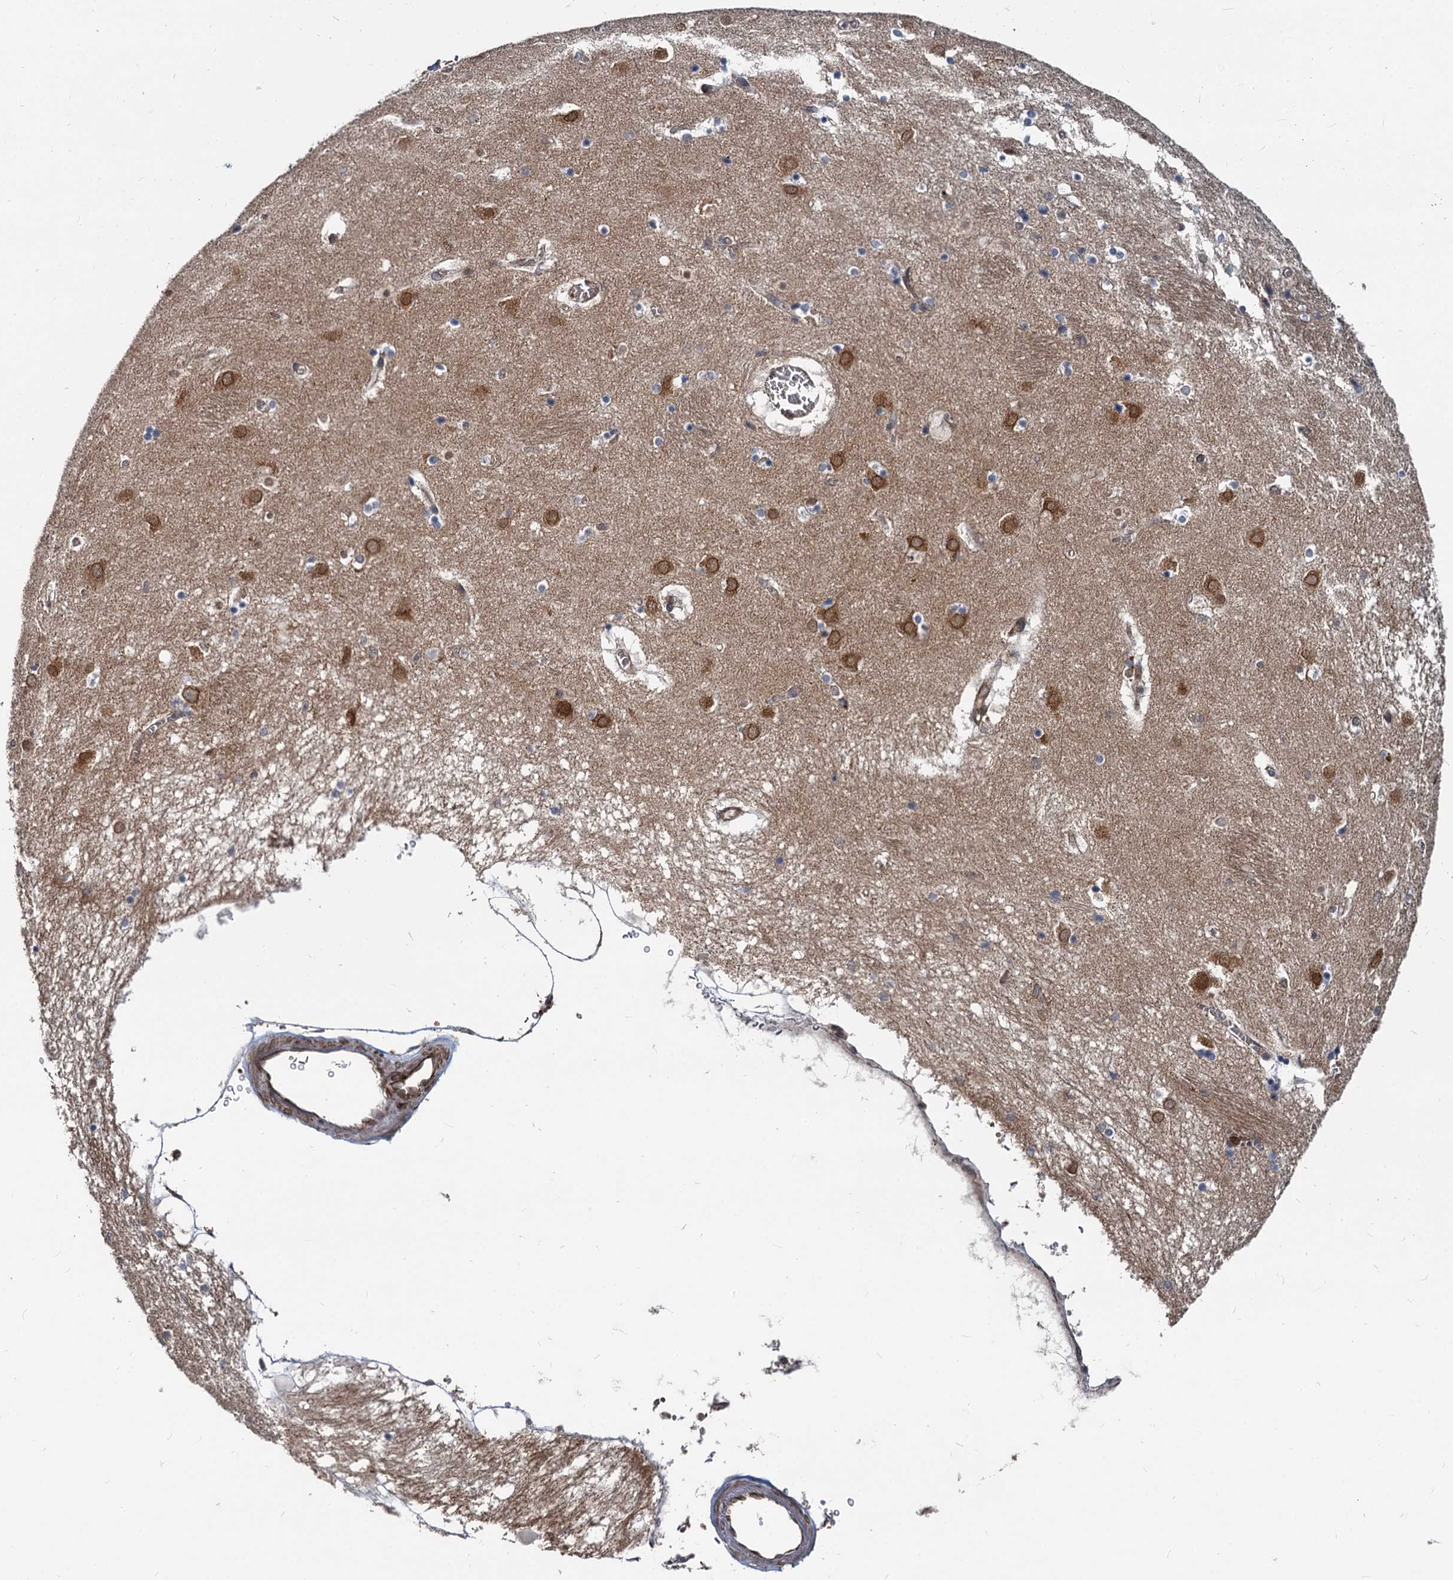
{"staining": {"intensity": "negative", "quantity": "none", "location": "none"}, "tissue": "caudate", "cell_type": "Glial cells", "image_type": "normal", "snomed": [{"axis": "morphology", "description": "Normal tissue, NOS"}, {"axis": "topography", "description": "Lateral ventricle wall"}], "caption": "Human caudate stained for a protein using immunohistochemistry (IHC) reveals no positivity in glial cells.", "gene": "STIM1", "patient": {"sex": "male", "age": 70}}